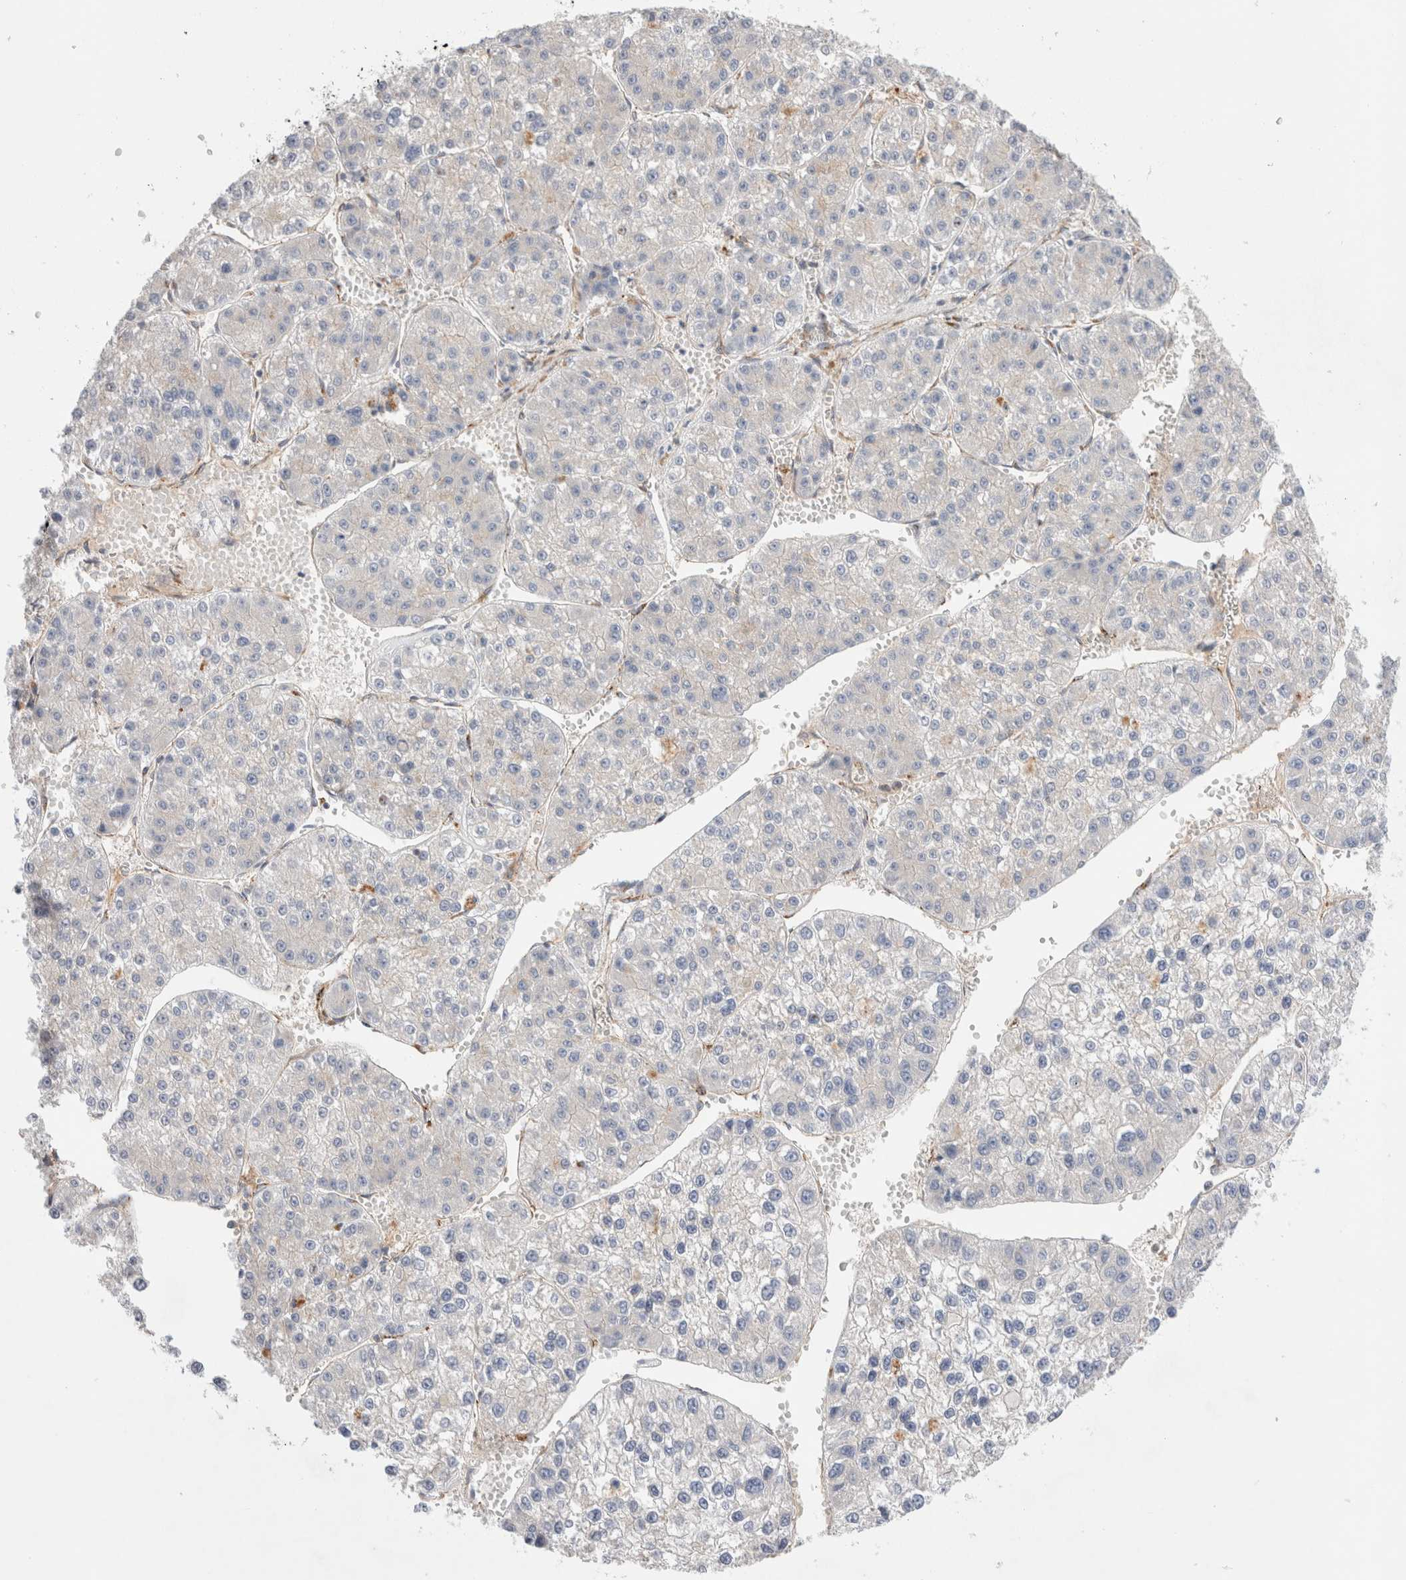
{"staining": {"intensity": "negative", "quantity": "none", "location": "none"}, "tissue": "liver cancer", "cell_type": "Tumor cells", "image_type": "cancer", "snomed": [{"axis": "morphology", "description": "Carcinoma, Hepatocellular, NOS"}, {"axis": "topography", "description": "Liver"}], "caption": "A photomicrograph of liver cancer stained for a protein reveals no brown staining in tumor cells. (Stains: DAB (3,3'-diaminobenzidine) IHC with hematoxylin counter stain, Microscopy: brightfield microscopy at high magnification).", "gene": "CNPY4", "patient": {"sex": "female", "age": 73}}